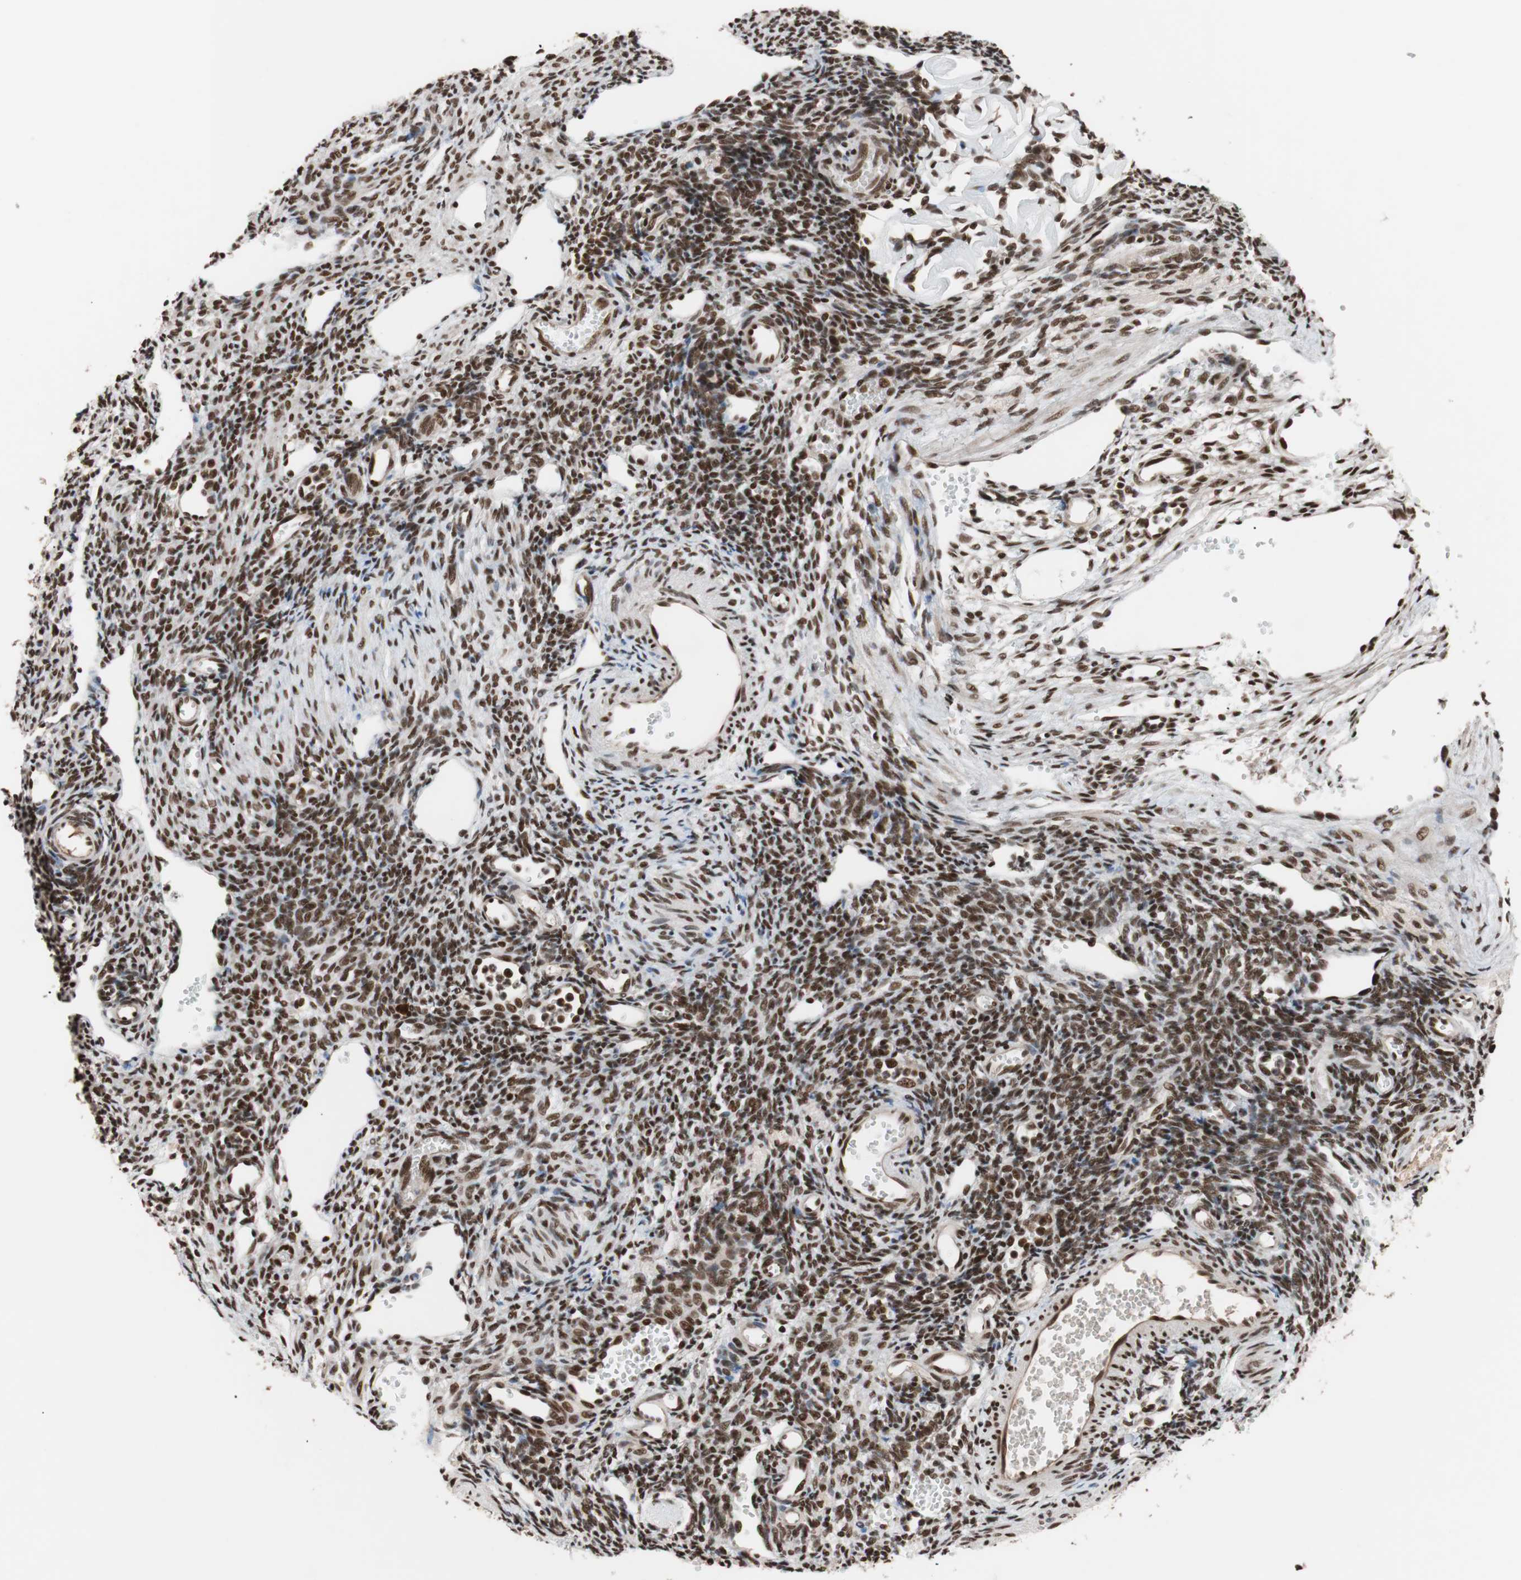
{"staining": {"intensity": "strong", "quantity": ">75%", "location": "nuclear"}, "tissue": "ovary", "cell_type": "Ovarian stroma cells", "image_type": "normal", "snomed": [{"axis": "morphology", "description": "Normal tissue, NOS"}, {"axis": "topography", "description": "Ovary"}], "caption": "Immunohistochemistry of normal ovary shows high levels of strong nuclear positivity in about >75% of ovarian stroma cells. (IHC, brightfield microscopy, high magnification).", "gene": "CHAMP1", "patient": {"sex": "female", "age": 33}}